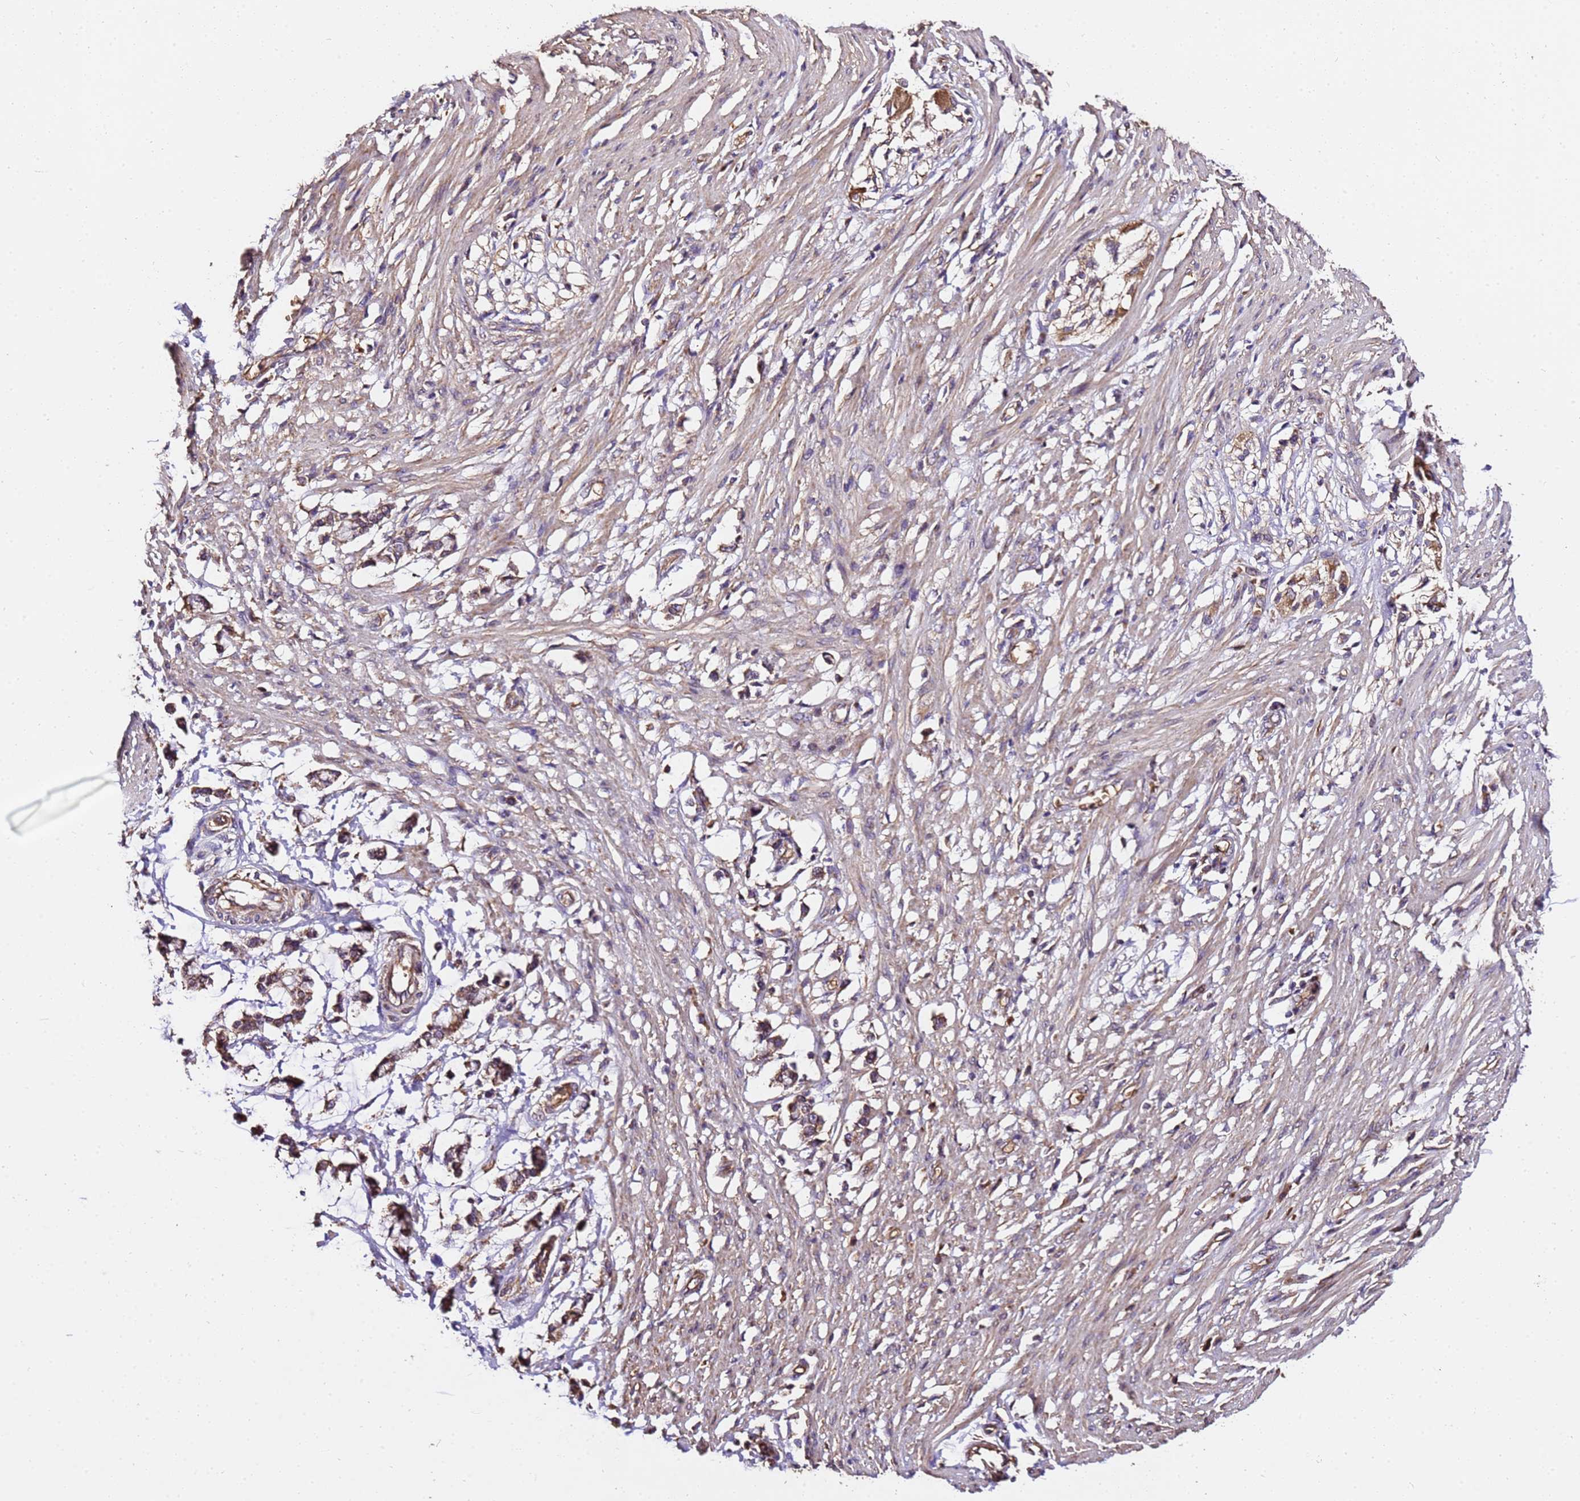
{"staining": {"intensity": "moderate", "quantity": ">75%", "location": "cytoplasmic/membranous"}, "tissue": "smooth muscle", "cell_type": "Smooth muscle cells", "image_type": "normal", "snomed": [{"axis": "morphology", "description": "Normal tissue, NOS"}, {"axis": "morphology", "description": "Adenocarcinoma, NOS"}, {"axis": "topography", "description": "Colon"}, {"axis": "topography", "description": "Peripheral nerve tissue"}], "caption": "Immunohistochemical staining of normal smooth muscle demonstrates moderate cytoplasmic/membranous protein expression in about >75% of smooth muscle cells.", "gene": "LRRIQ1", "patient": {"sex": "male", "age": 14}}